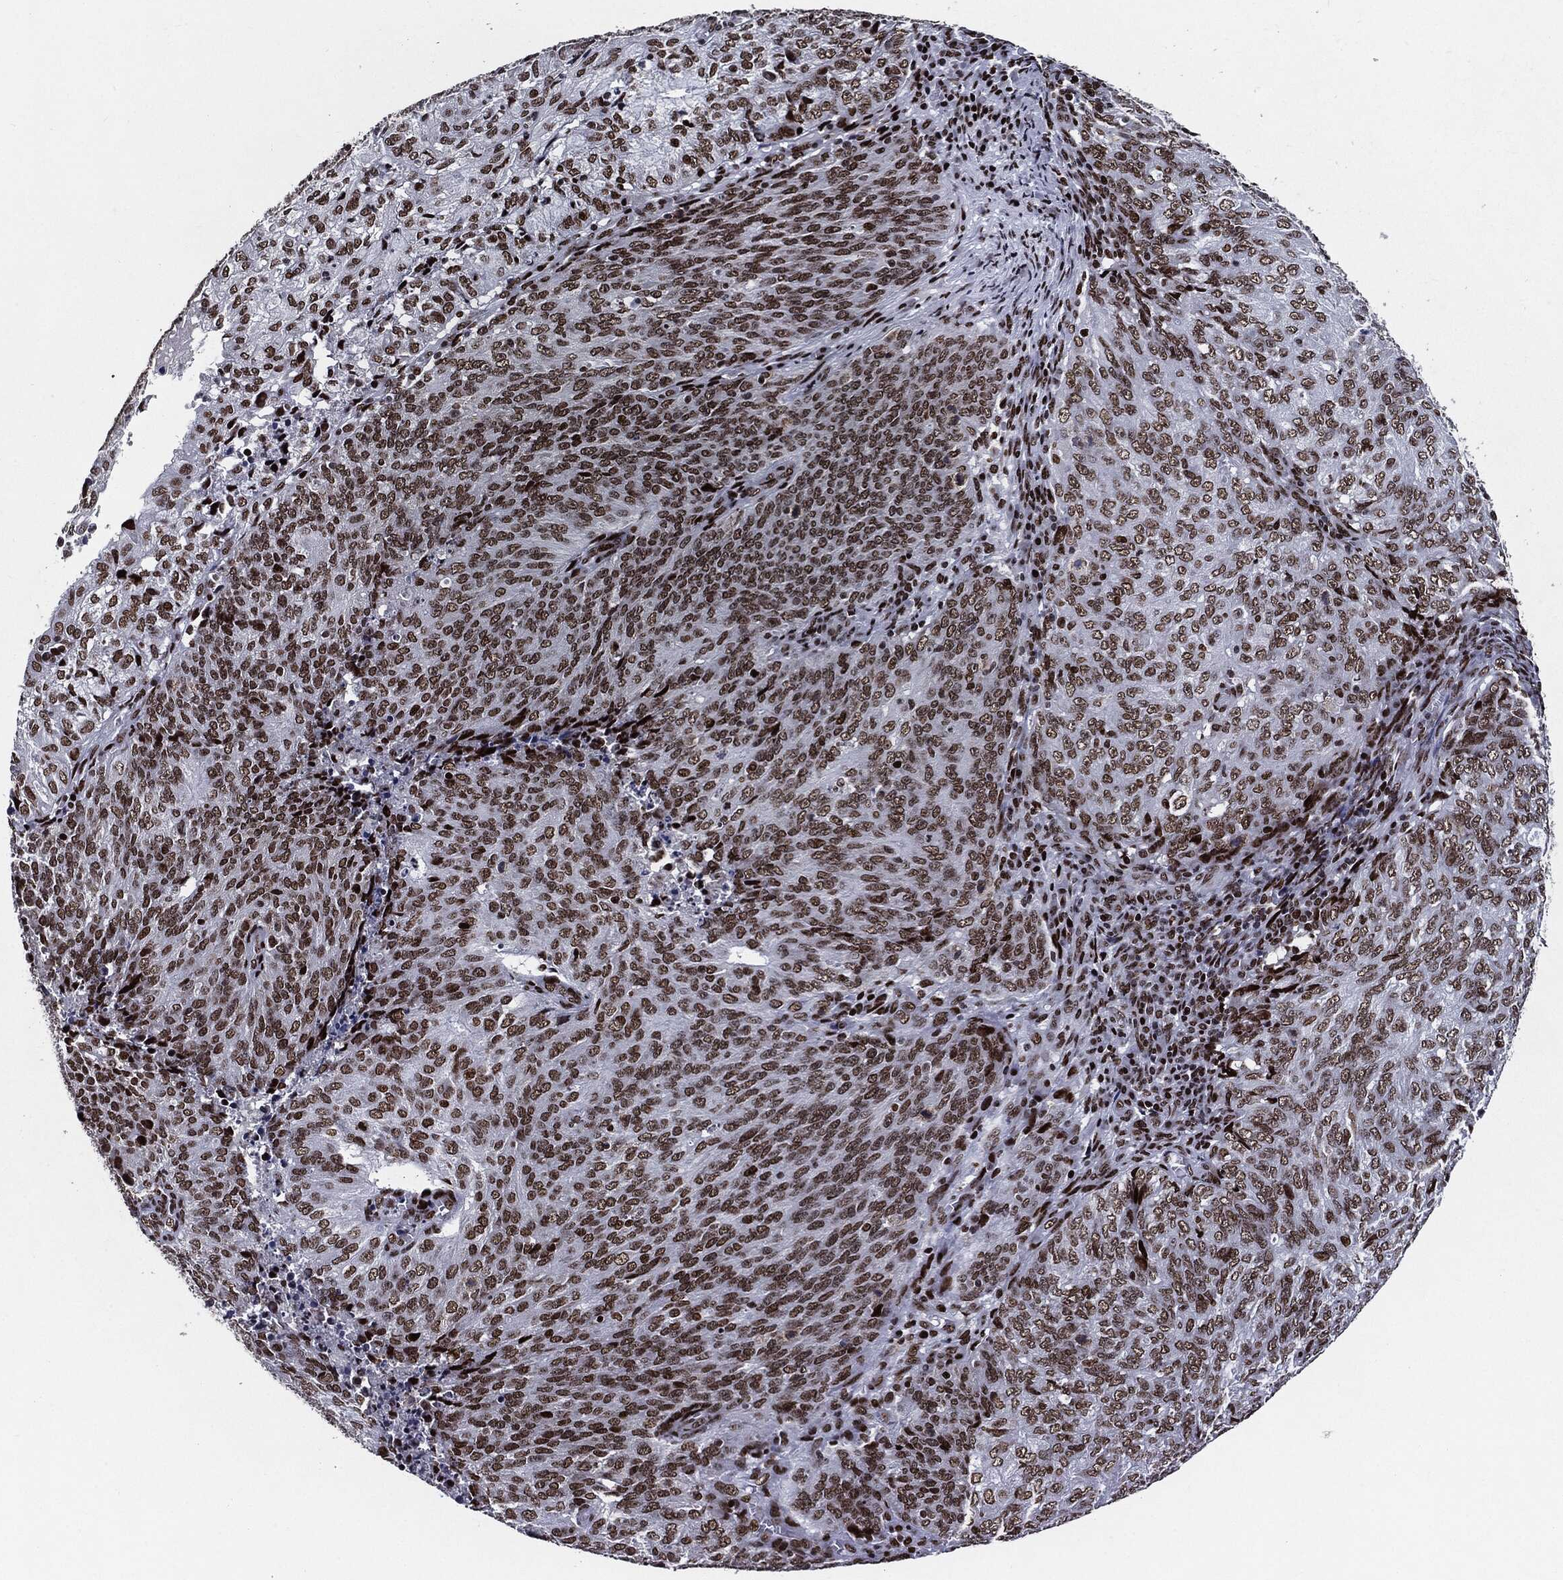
{"staining": {"intensity": "strong", "quantity": ">75%", "location": "nuclear"}, "tissue": "endometrial cancer", "cell_type": "Tumor cells", "image_type": "cancer", "snomed": [{"axis": "morphology", "description": "Adenocarcinoma, NOS"}, {"axis": "topography", "description": "Endometrium"}], "caption": "The micrograph shows immunohistochemical staining of endometrial adenocarcinoma. There is strong nuclear positivity is seen in approximately >75% of tumor cells.", "gene": "ZFP91", "patient": {"sex": "female", "age": 82}}